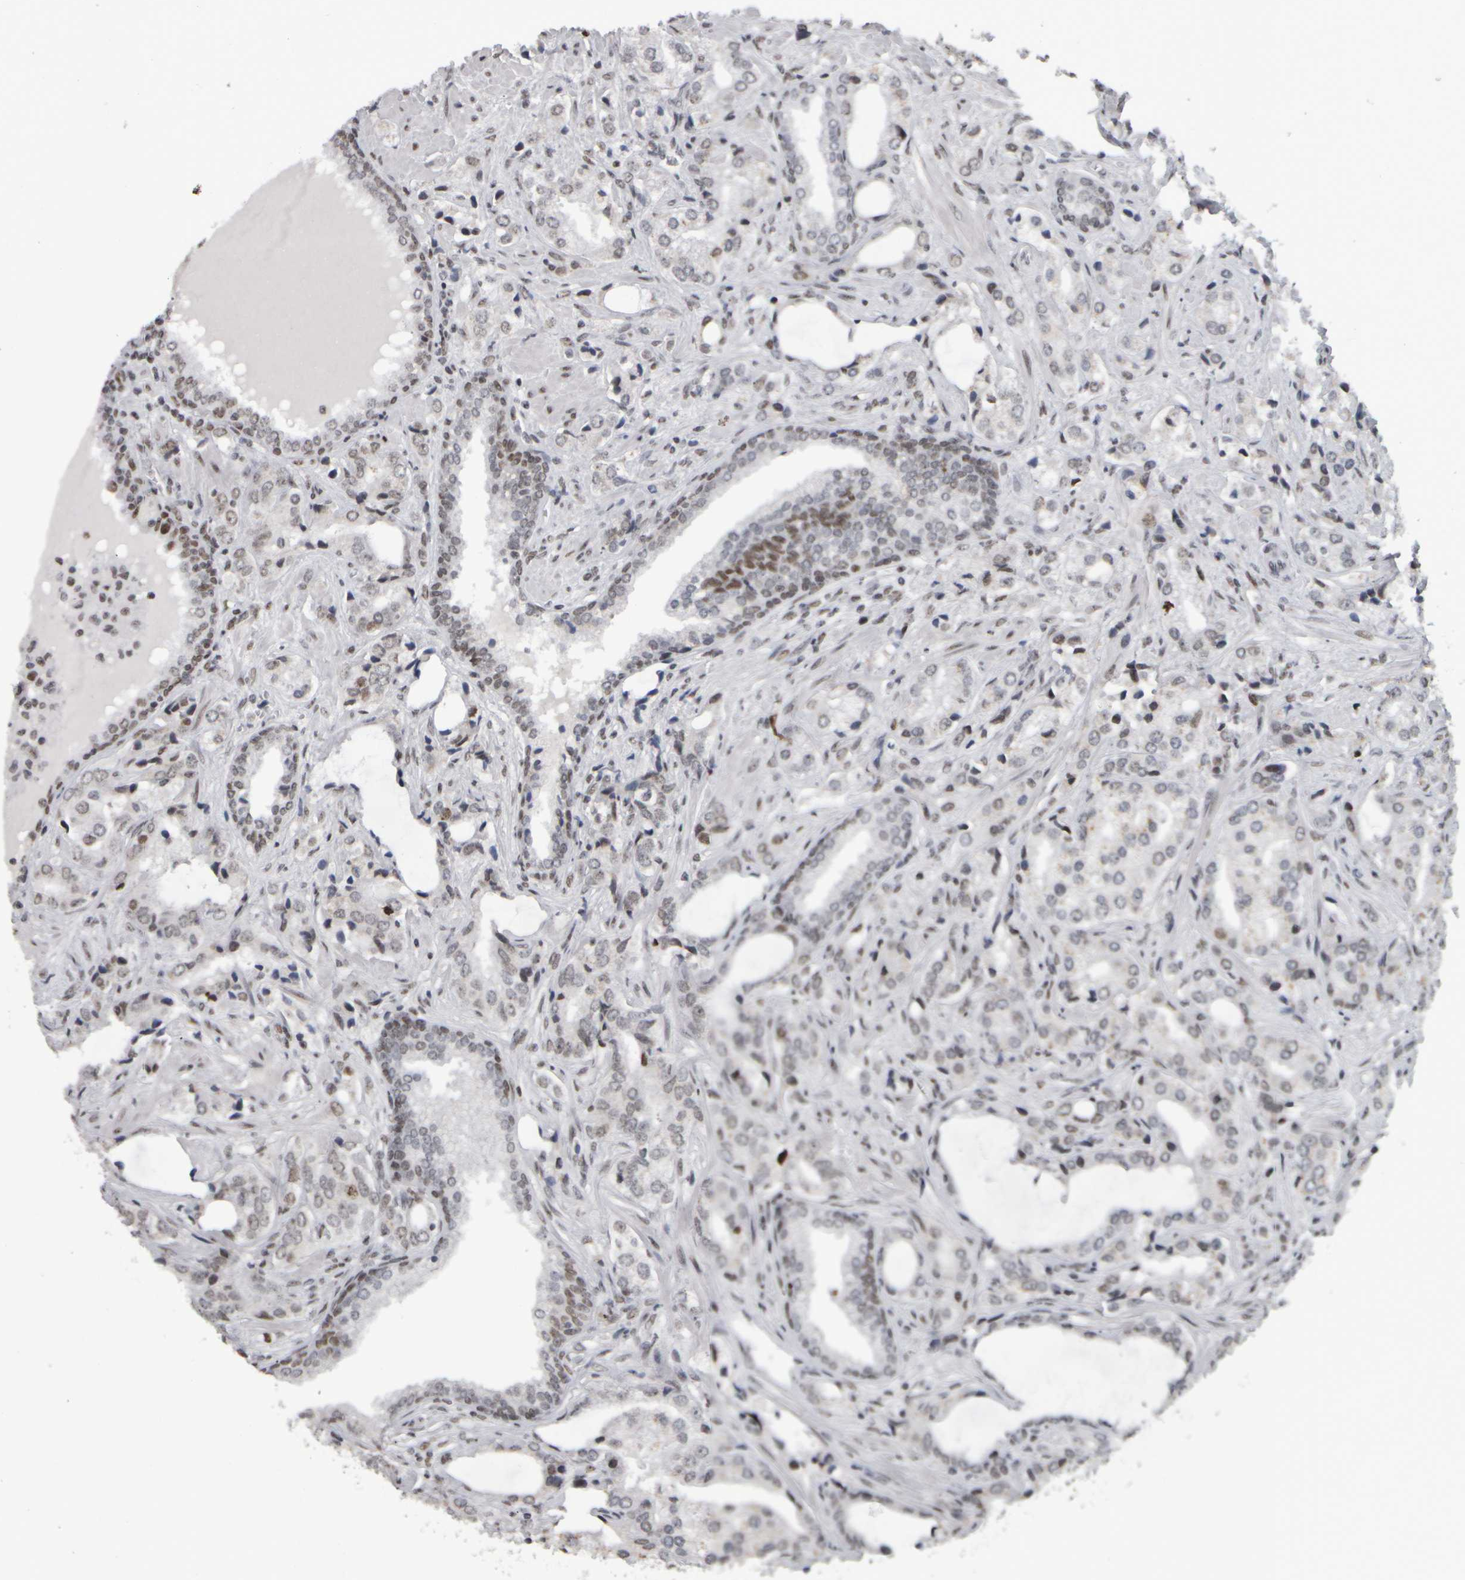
{"staining": {"intensity": "weak", "quantity": "25%-75%", "location": "nuclear"}, "tissue": "prostate cancer", "cell_type": "Tumor cells", "image_type": "cancer", "snomed": [{"axis": "morphology", "description": "Adenocarcinoma, High grade"}, {"axis": "topography", "description": "Prostate"}], "caption": "High-grade adenocarcinoma (prostate) tissue reveals weak nuclear expression in approximately 25%-75% of tumor cells, visualized by immunohistochemistry. The staining was performed using DAB (3,3'-diaminobenzidine), with brown indicating positive protein expression. Nuclei are stained blue with hematoxylin.", "gene": "TOP2B", "patient": {"sex": "male", "age": 66}}